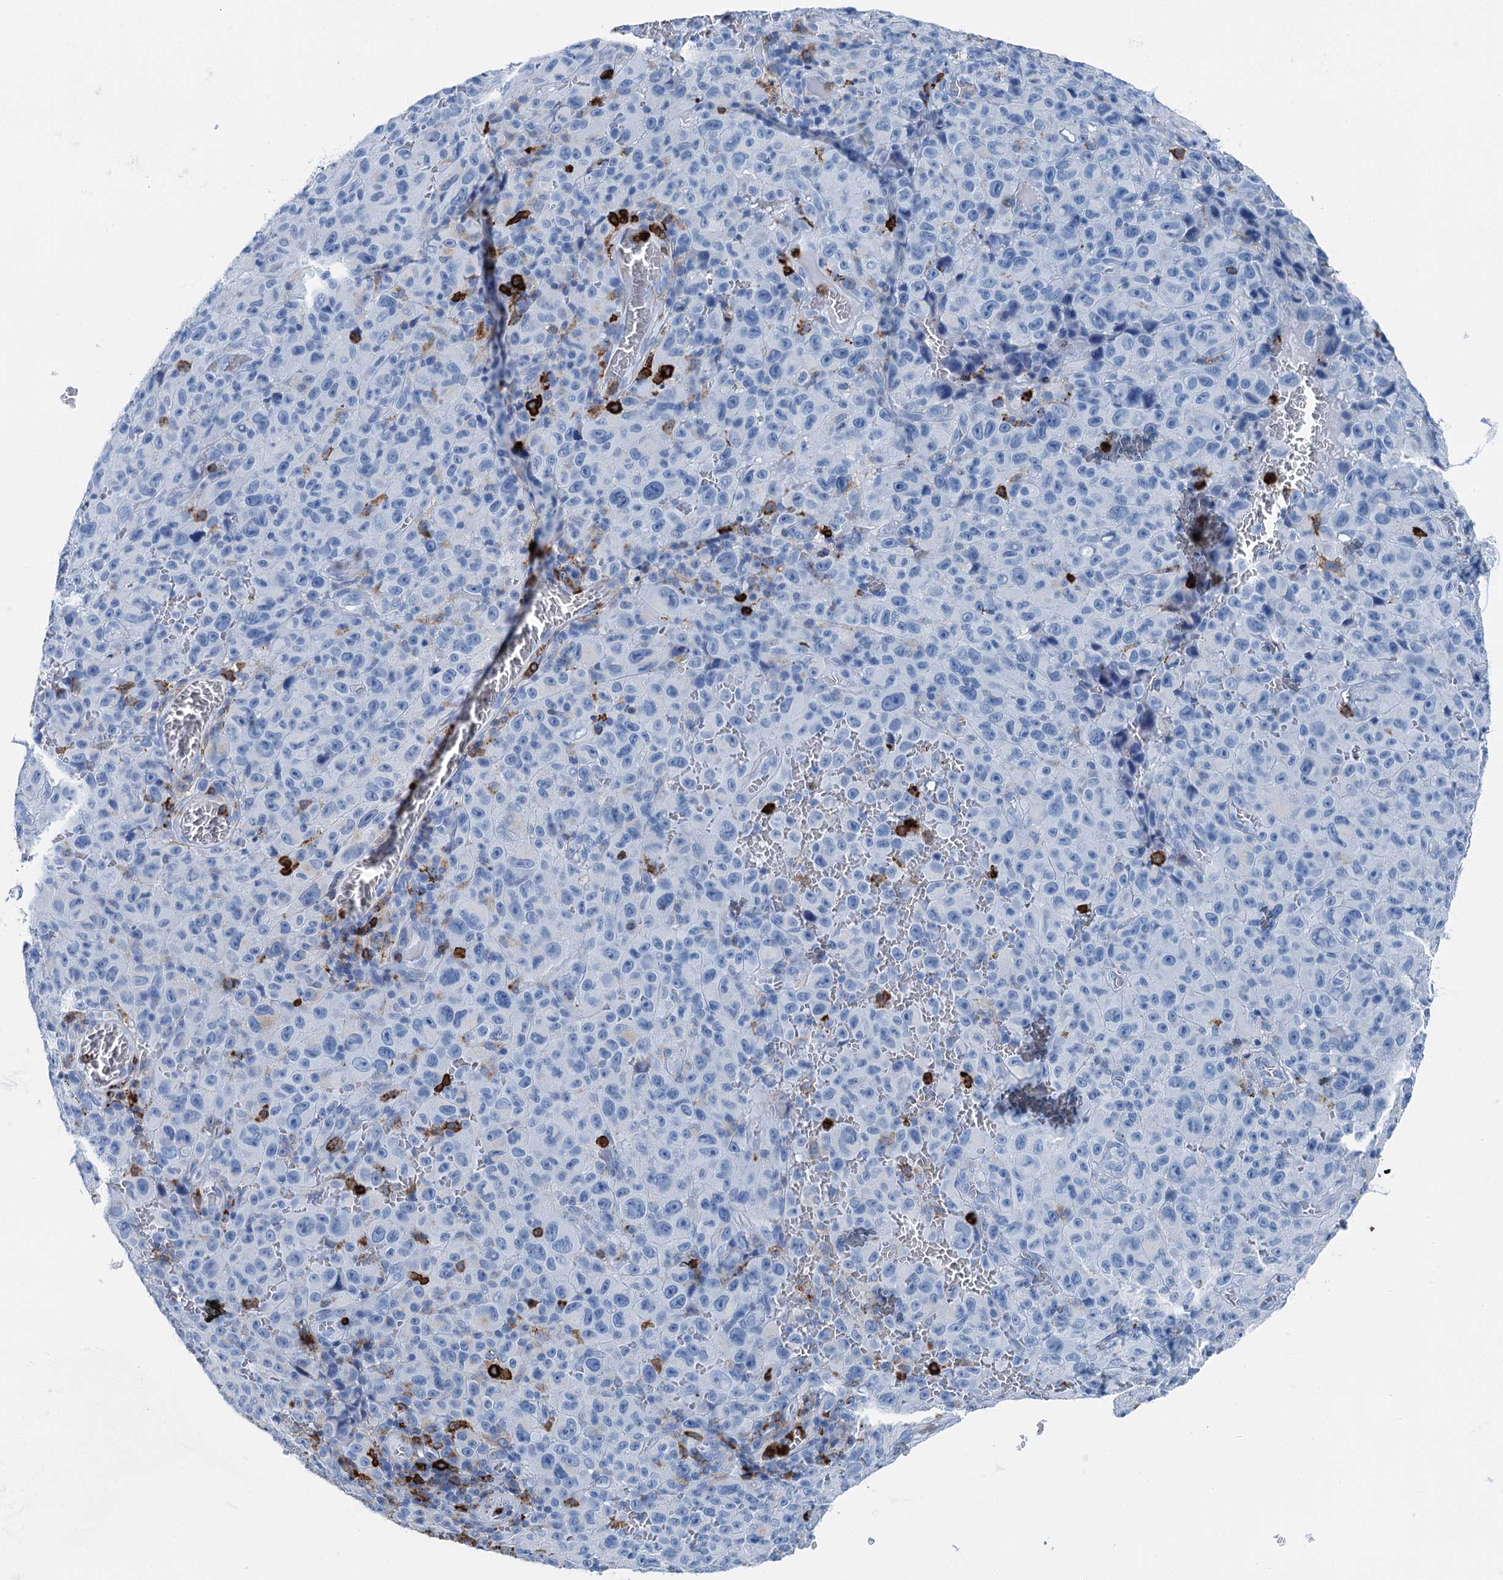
{"staining": {"intensity": "negative", "quantity": "none", "location": "none"}, "tissue": "melanoma", "cell_type": "Tumor cells", "image_type": "cancer", "snomed": [{"axis": "morphology", "description": "Malignant melanoma, NOS"}, {"axis": "topography", "description": "Skin"}], "caption": "High power microscopy micrograph of an immunohistochemistry (IHC) image of melanoma, revealing no significant expression in tumor cells.", "gene": "PLAC8", "patient": {"sex": "female", "age": 82}}